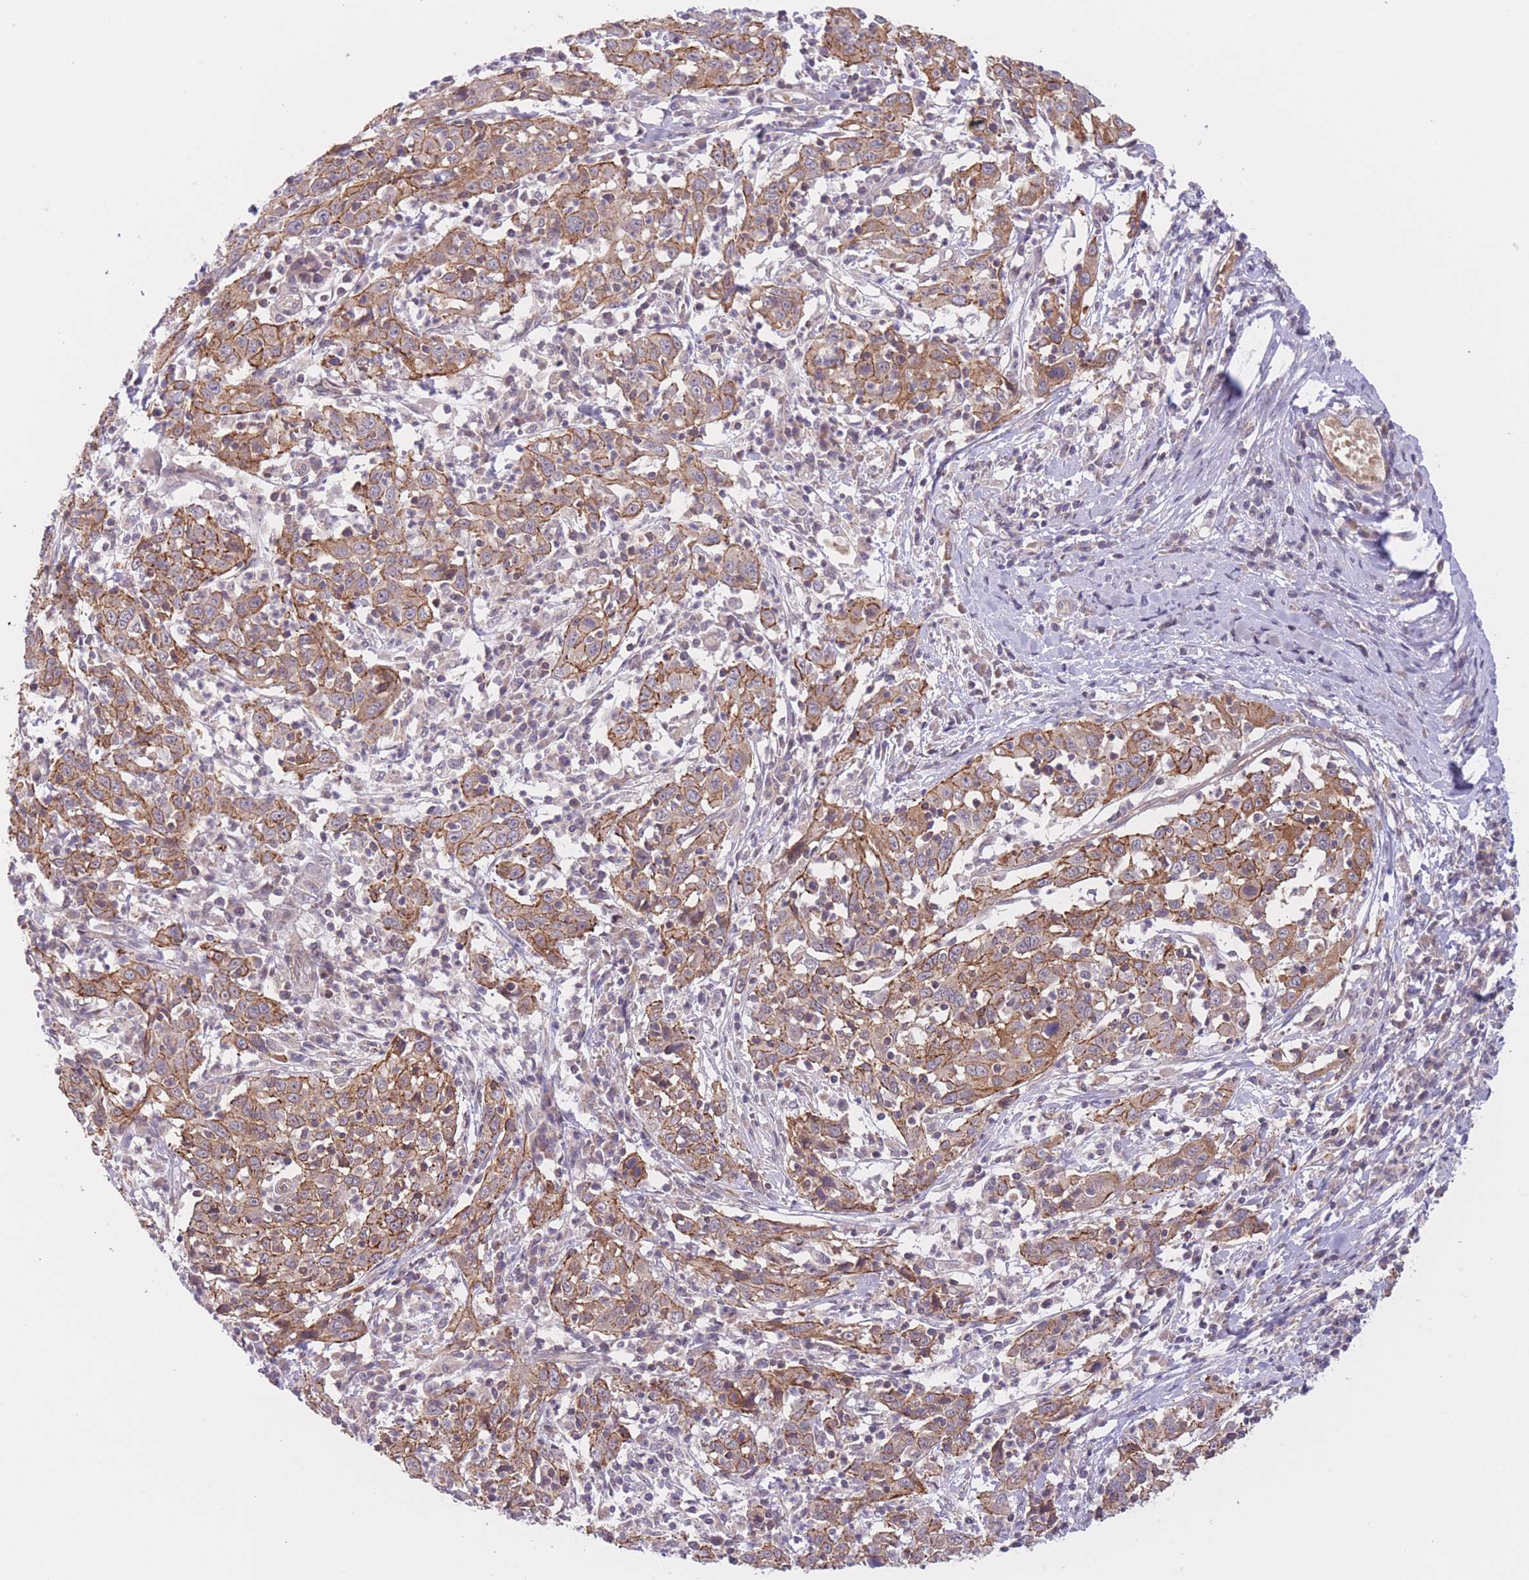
{"staining": {"intensity": "moderate", "quantity": ">75%", "location": "cytoplasmic/membranous"}, "tissue": "cervical cancer", "cell_type": "Tumor cells", "image_type": "cancer", "snomed": [{"axis": "morphology", "description": "Squamous cell carcinoma, NOS"}, {"axis": "topography", "description": "Cervix"}], "caption": "Cervical cancer stained with IHC exhibits moderate cytoplasmic/membranous positivity in approximately >75% of tumor cells. (DAB IHC with brightfield microscopy, high magnification).", "gene": "FUT5", "patient": {"sex": "female", "age": 46}}